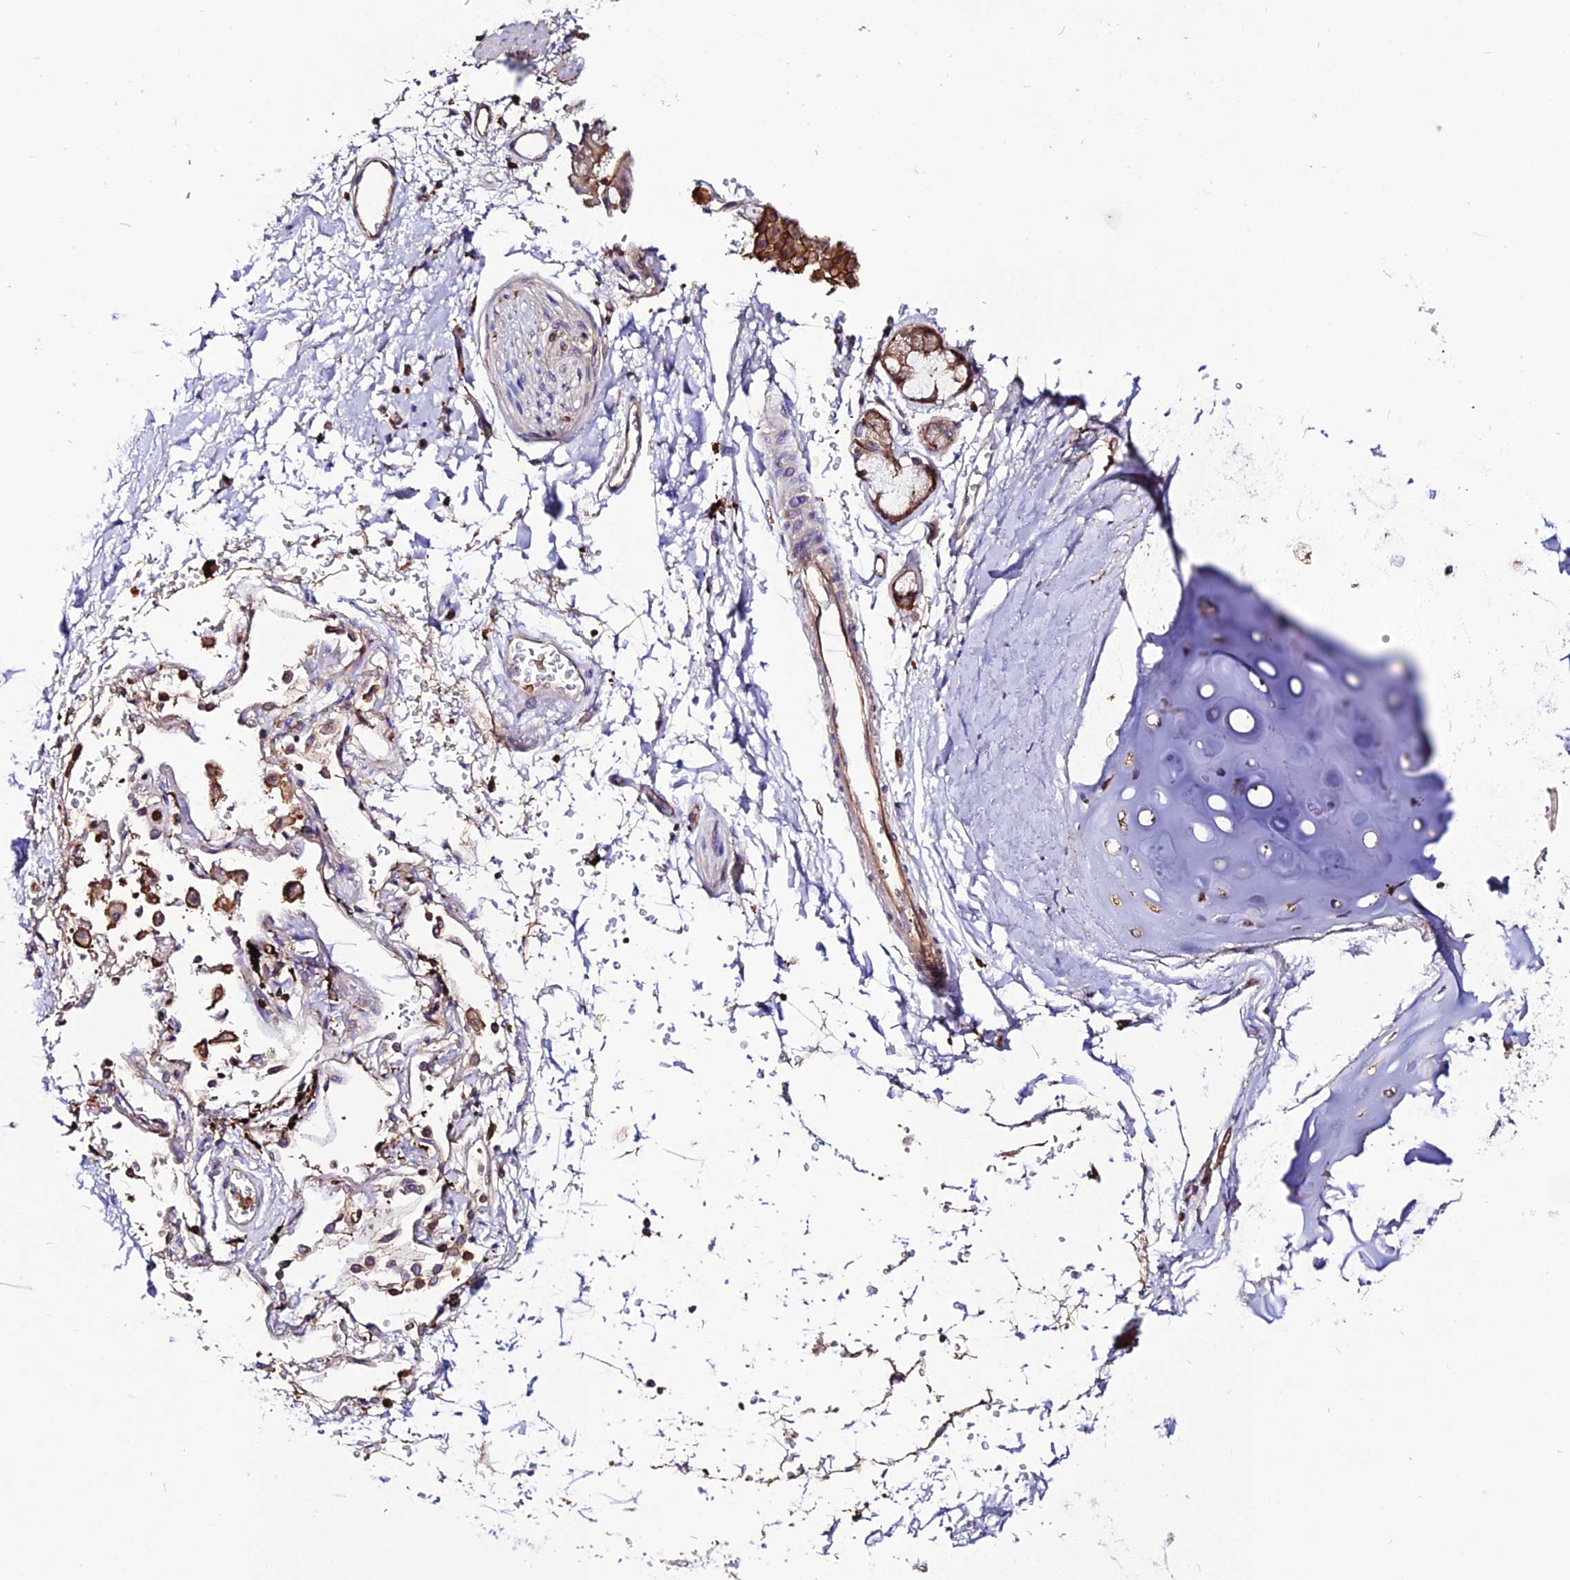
{"staining": {"intensity": "negative", "quantity": "none", "location": "none"}, "tissue": "adipose tissue", "cell_type": "Adipocytes", "image_type": "normal", "snomed": [{"axis": "morphology", "description": "Normal tissue, NOS"}, {"axis": "topography", "description": "Cartilage tissue"}], "caption": "This is an immunohistochemistry micrograph of unremarkable adipose tissue. There is no positivity in adipocytes.", "gene": "USP17L10", "patient": {"sex": "male", "age": 73}}